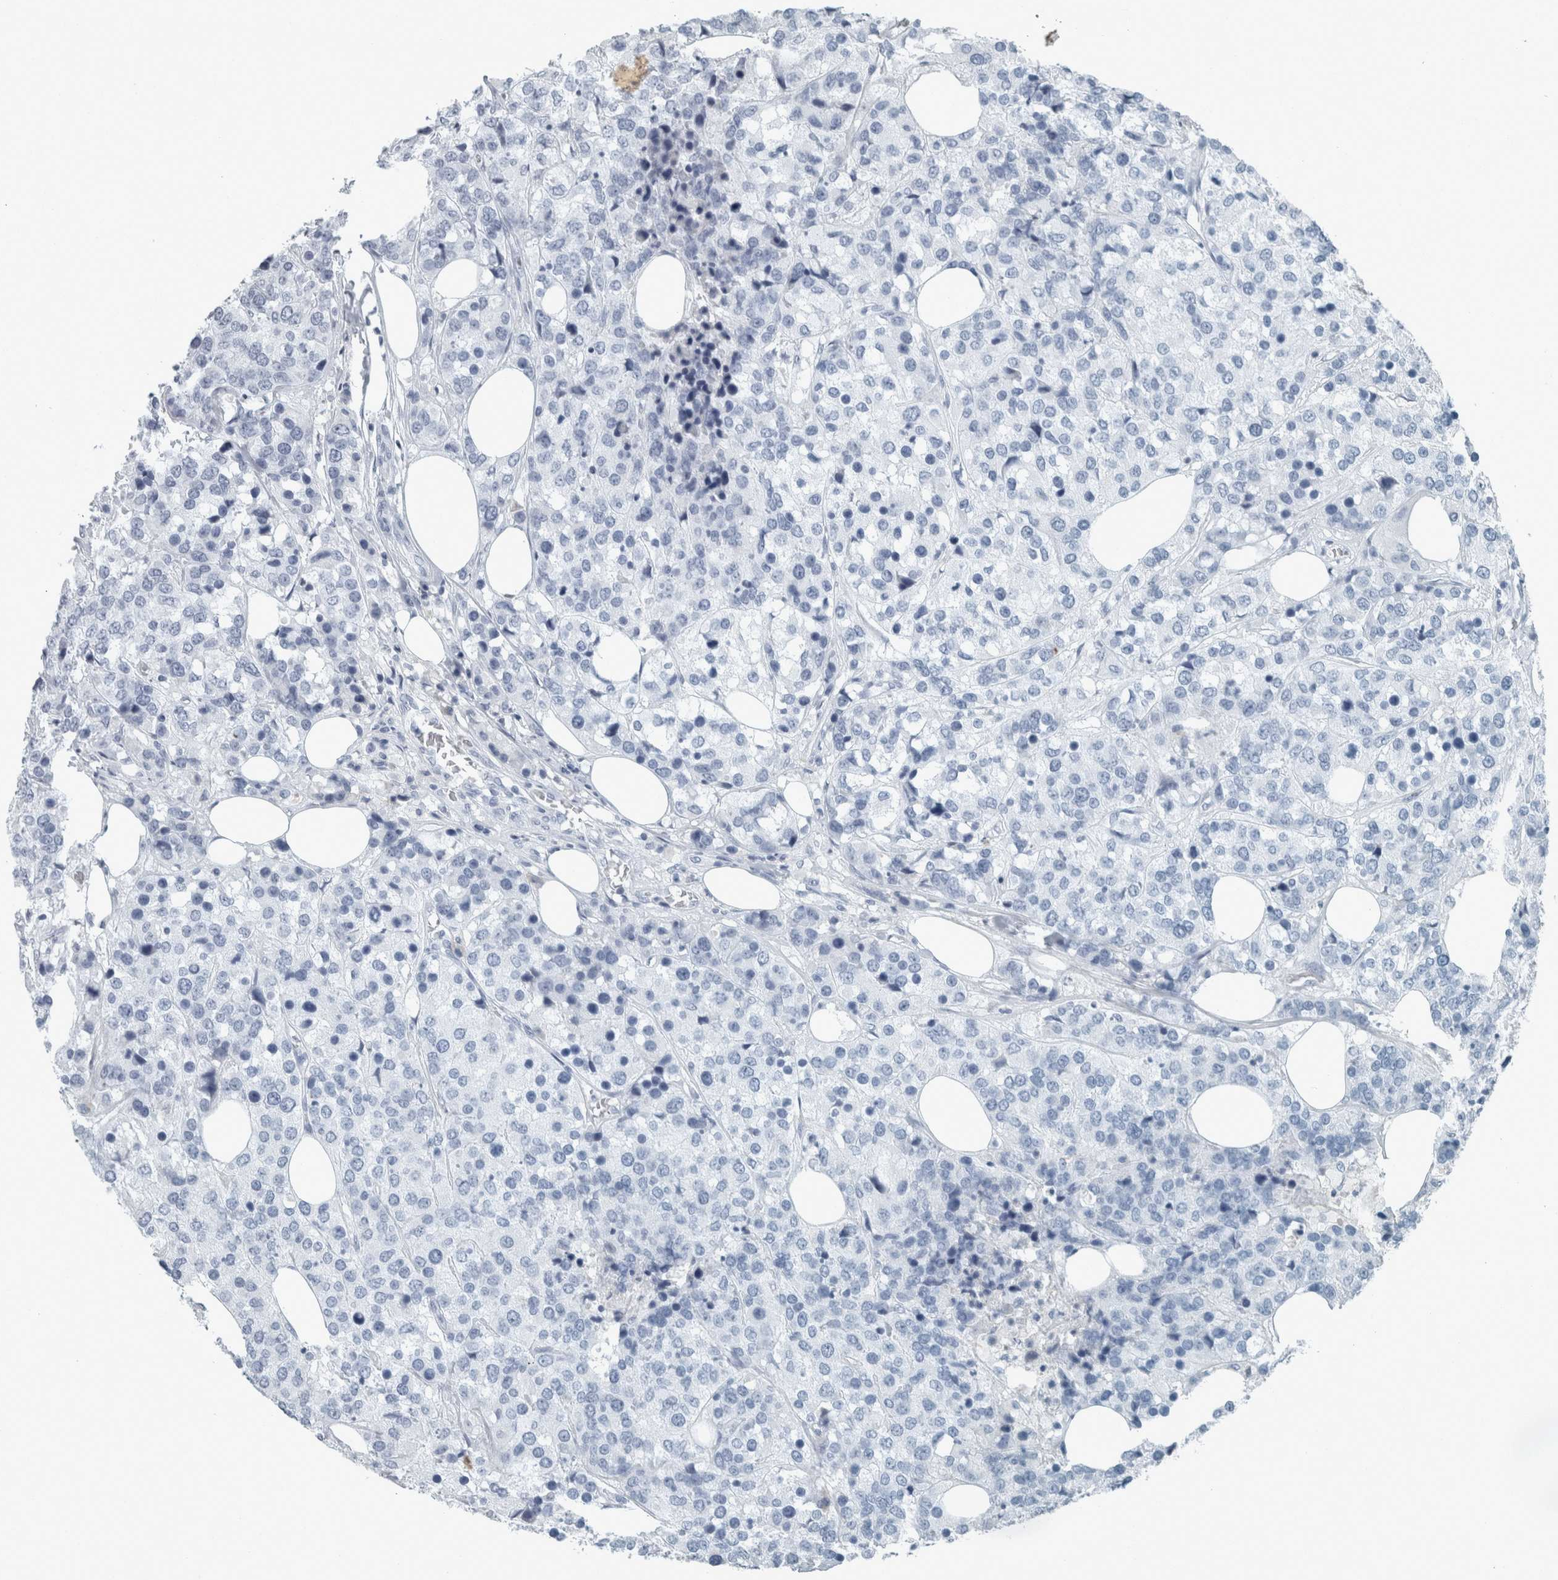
{"staining": {"intensity": "negative", "quantity": "none", "location": "none"}, "tissue": "breast cancer", "cell_type": "Tumor cells", "image_type": "cancer", "snomed": [{"axis": "morphology", "description": "Lobular carcinoma"}, {"axis": "topography", "description": "Breast"}], "caption": "A high-resolution photomicrograph shows immunohistochemistry (IHC) staining of breast lobular carcinoma, which displays no significant positivity in tumor cells.", "gene": "CHL1", "patient": {"sex": "female", "age": 59}}